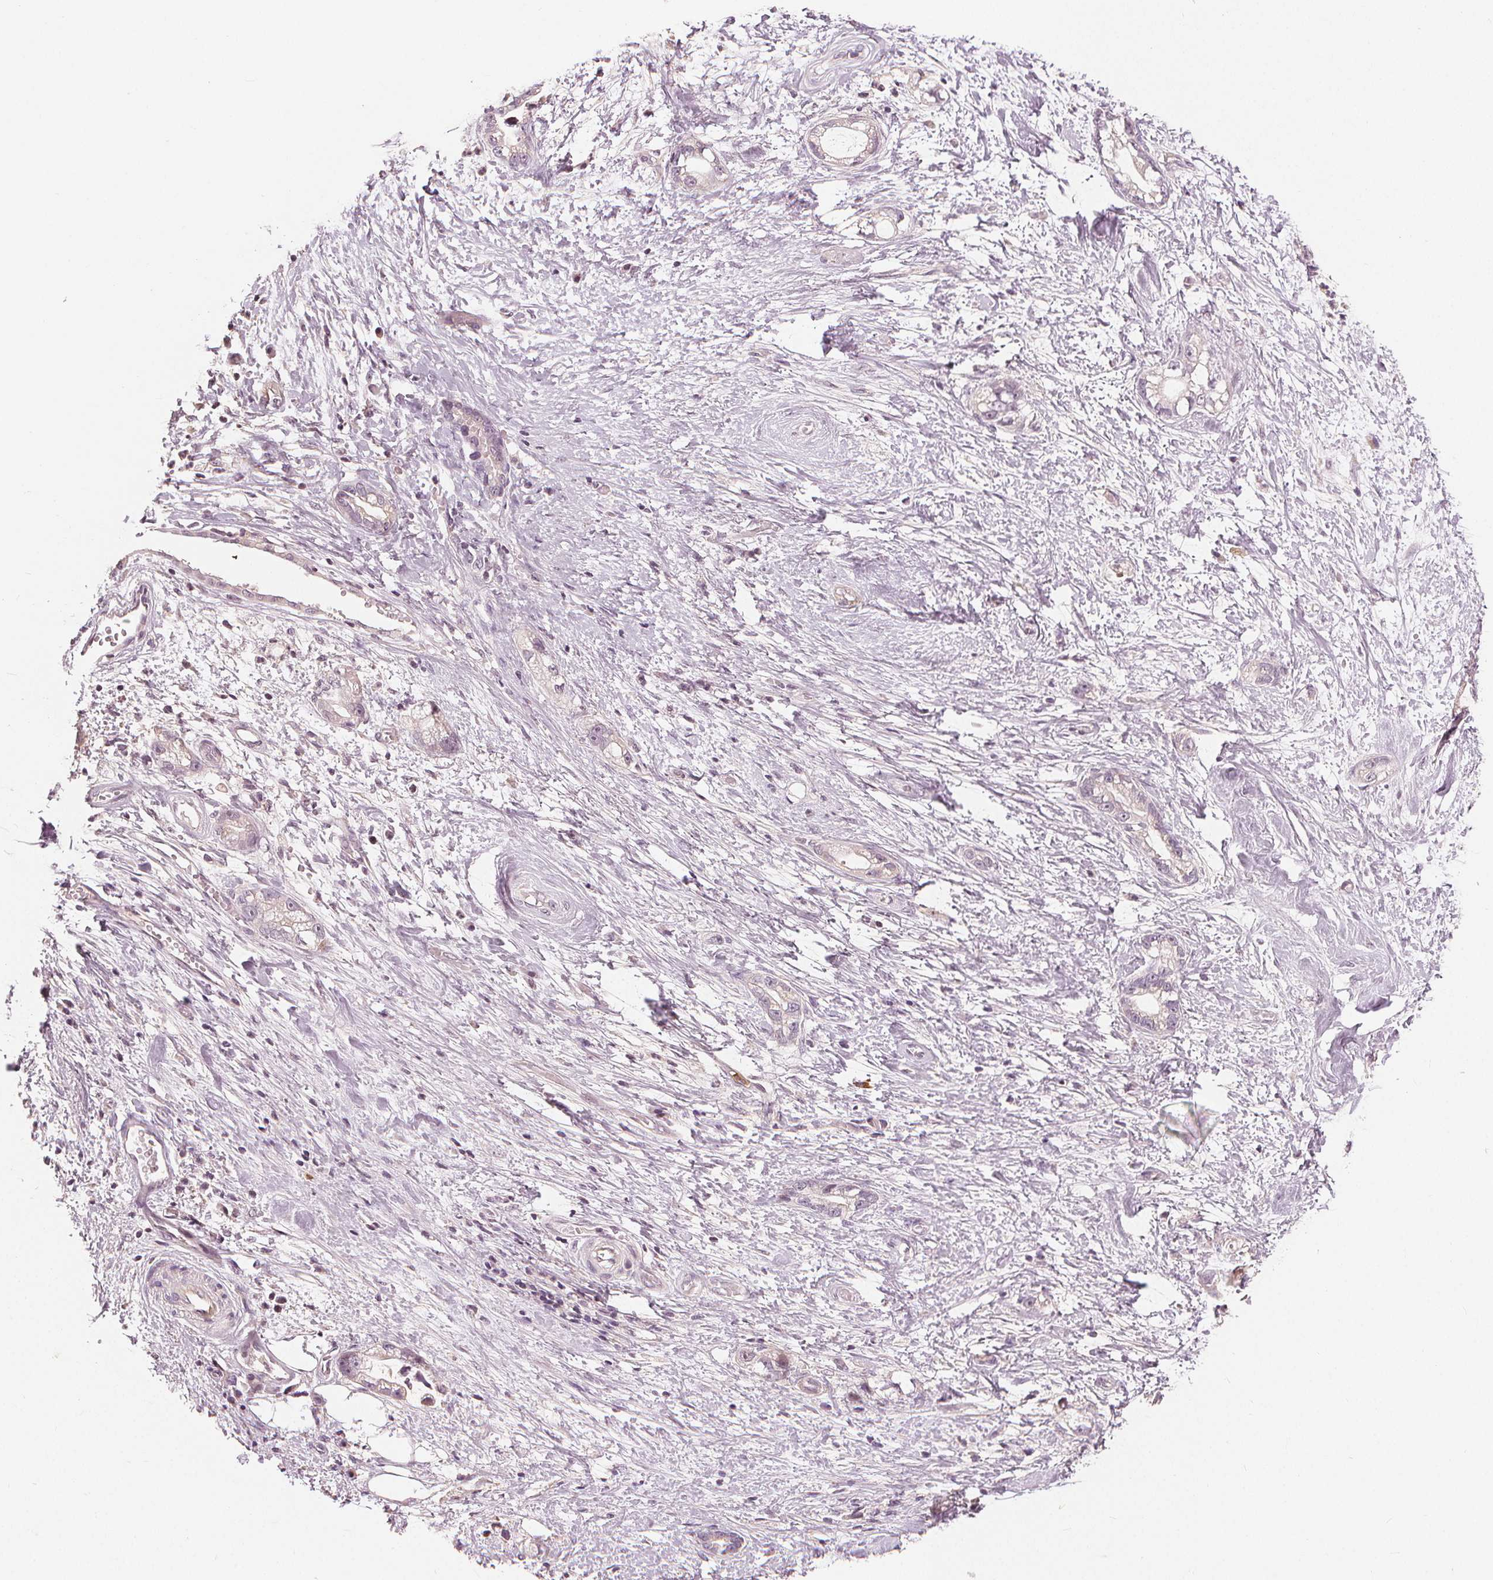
{"staining": {"intensity": "negative", "quantity": "none", "location": "none"}, "tissue": "stomach cancer", "cell_type": "Tumor cells", "image_type": "cancer", "snomed": [{"axis": "morphology", "description": "Adenocarcinoma, NOS"}, {"axis": "topography", "description": "Stomach"}], "caption": "Tumor cells show no significant positivity in stomach cancer.", "gene": "SLC34A1", "patient": {"sex": "male", "age": 55}}